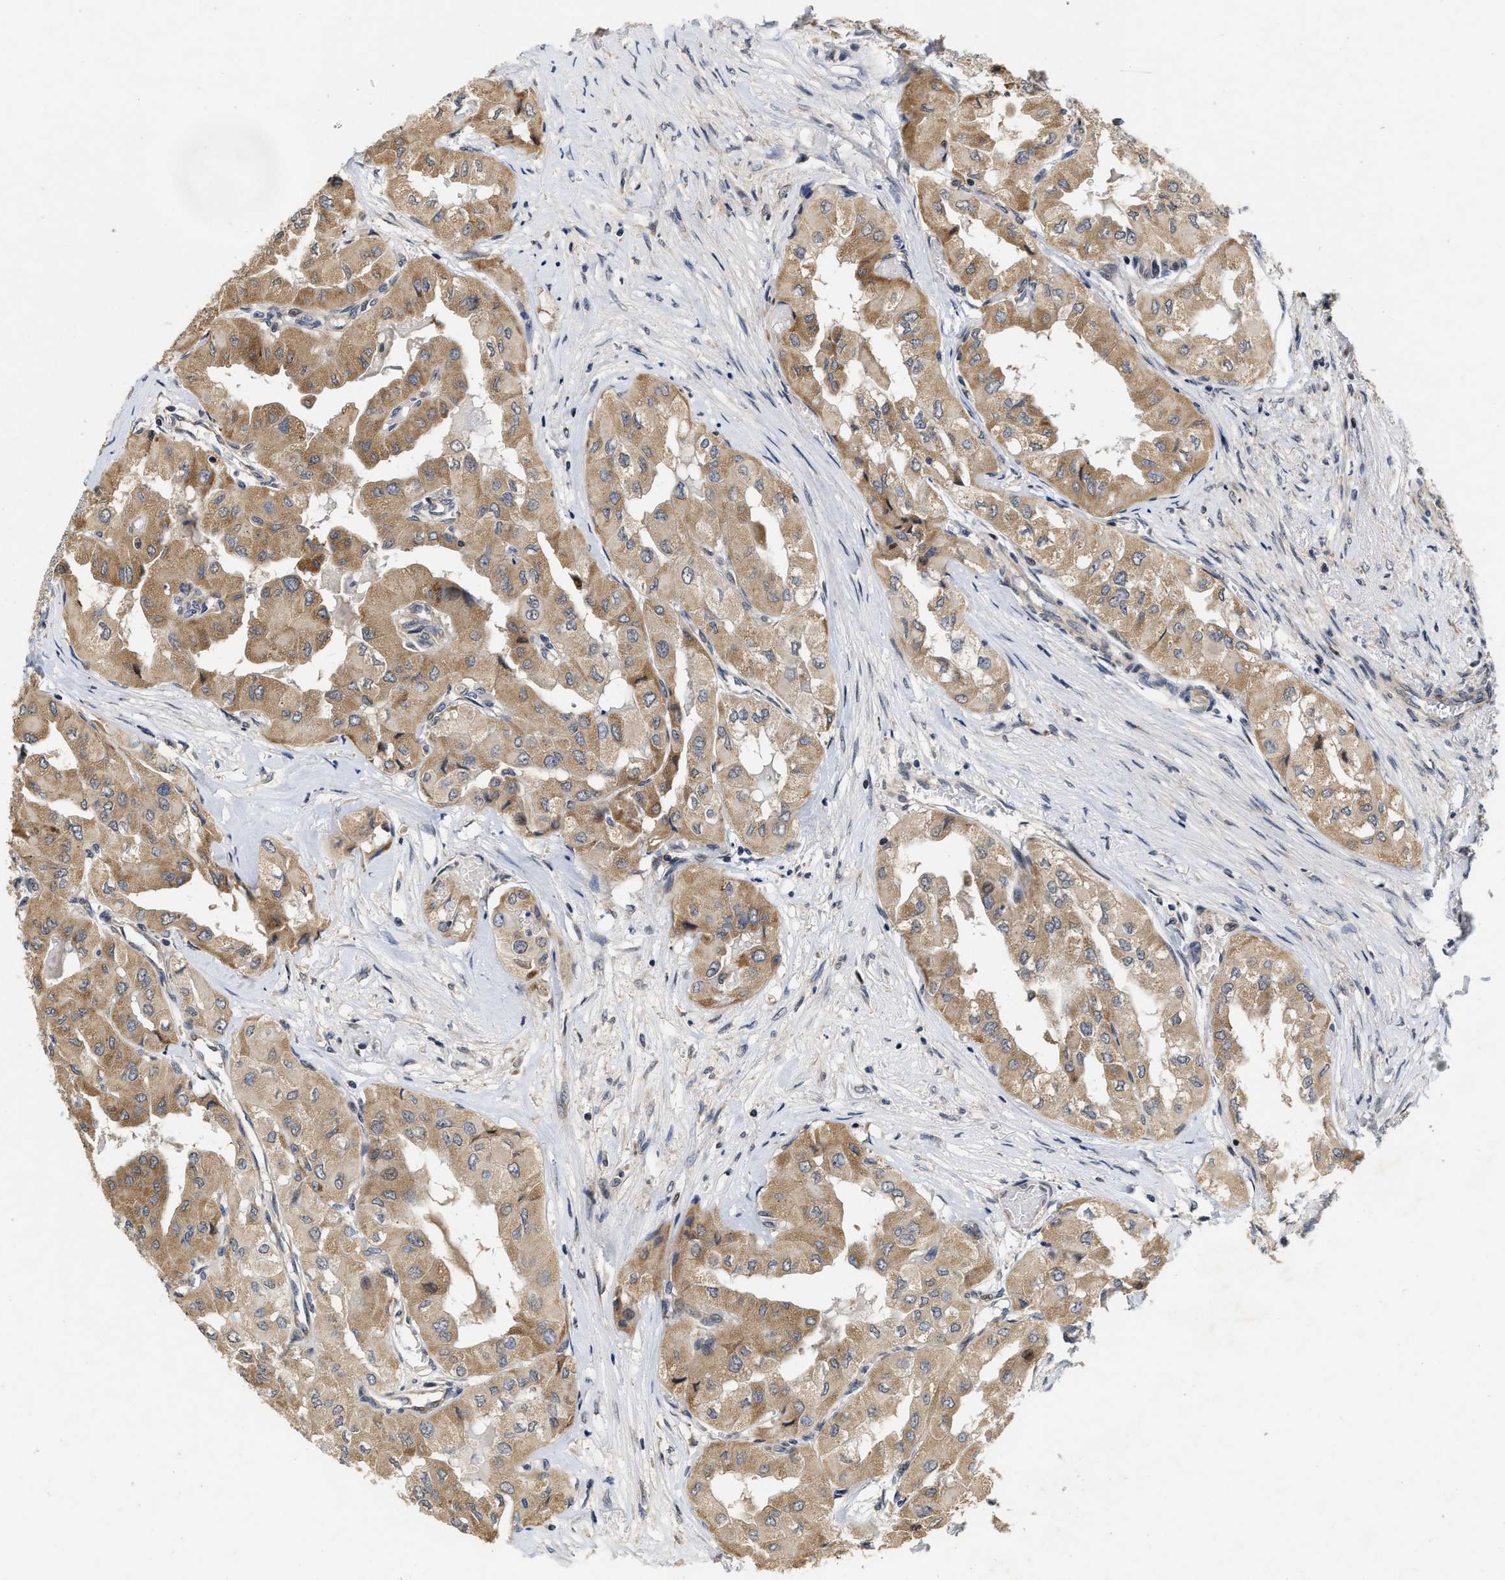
{"staining": {"intensity": "moderate", "quantity": ">75%", "location": "cytoplasmic/membranous"}, "tissue": "thyroid cancer", "cell_type": "Tumor cells", "image_type": "cancer", "snomed": [{"axis": "morphology", "description": "Papillary adenocarcinoma, NOS"}, {"axis": "topography", "description": "Thyroid gland"}], "caption": "The image reveals a brown stain indicating the presence of a protein in the cytoplasmic/membranous of tumor cells in papillary adenocarcinoma (thyroid). (brown staining indicates protein expression, while blue staining denotes nuclei).", "gene": "SCYL2", "patient": {"sex": "female", "age": 59}}